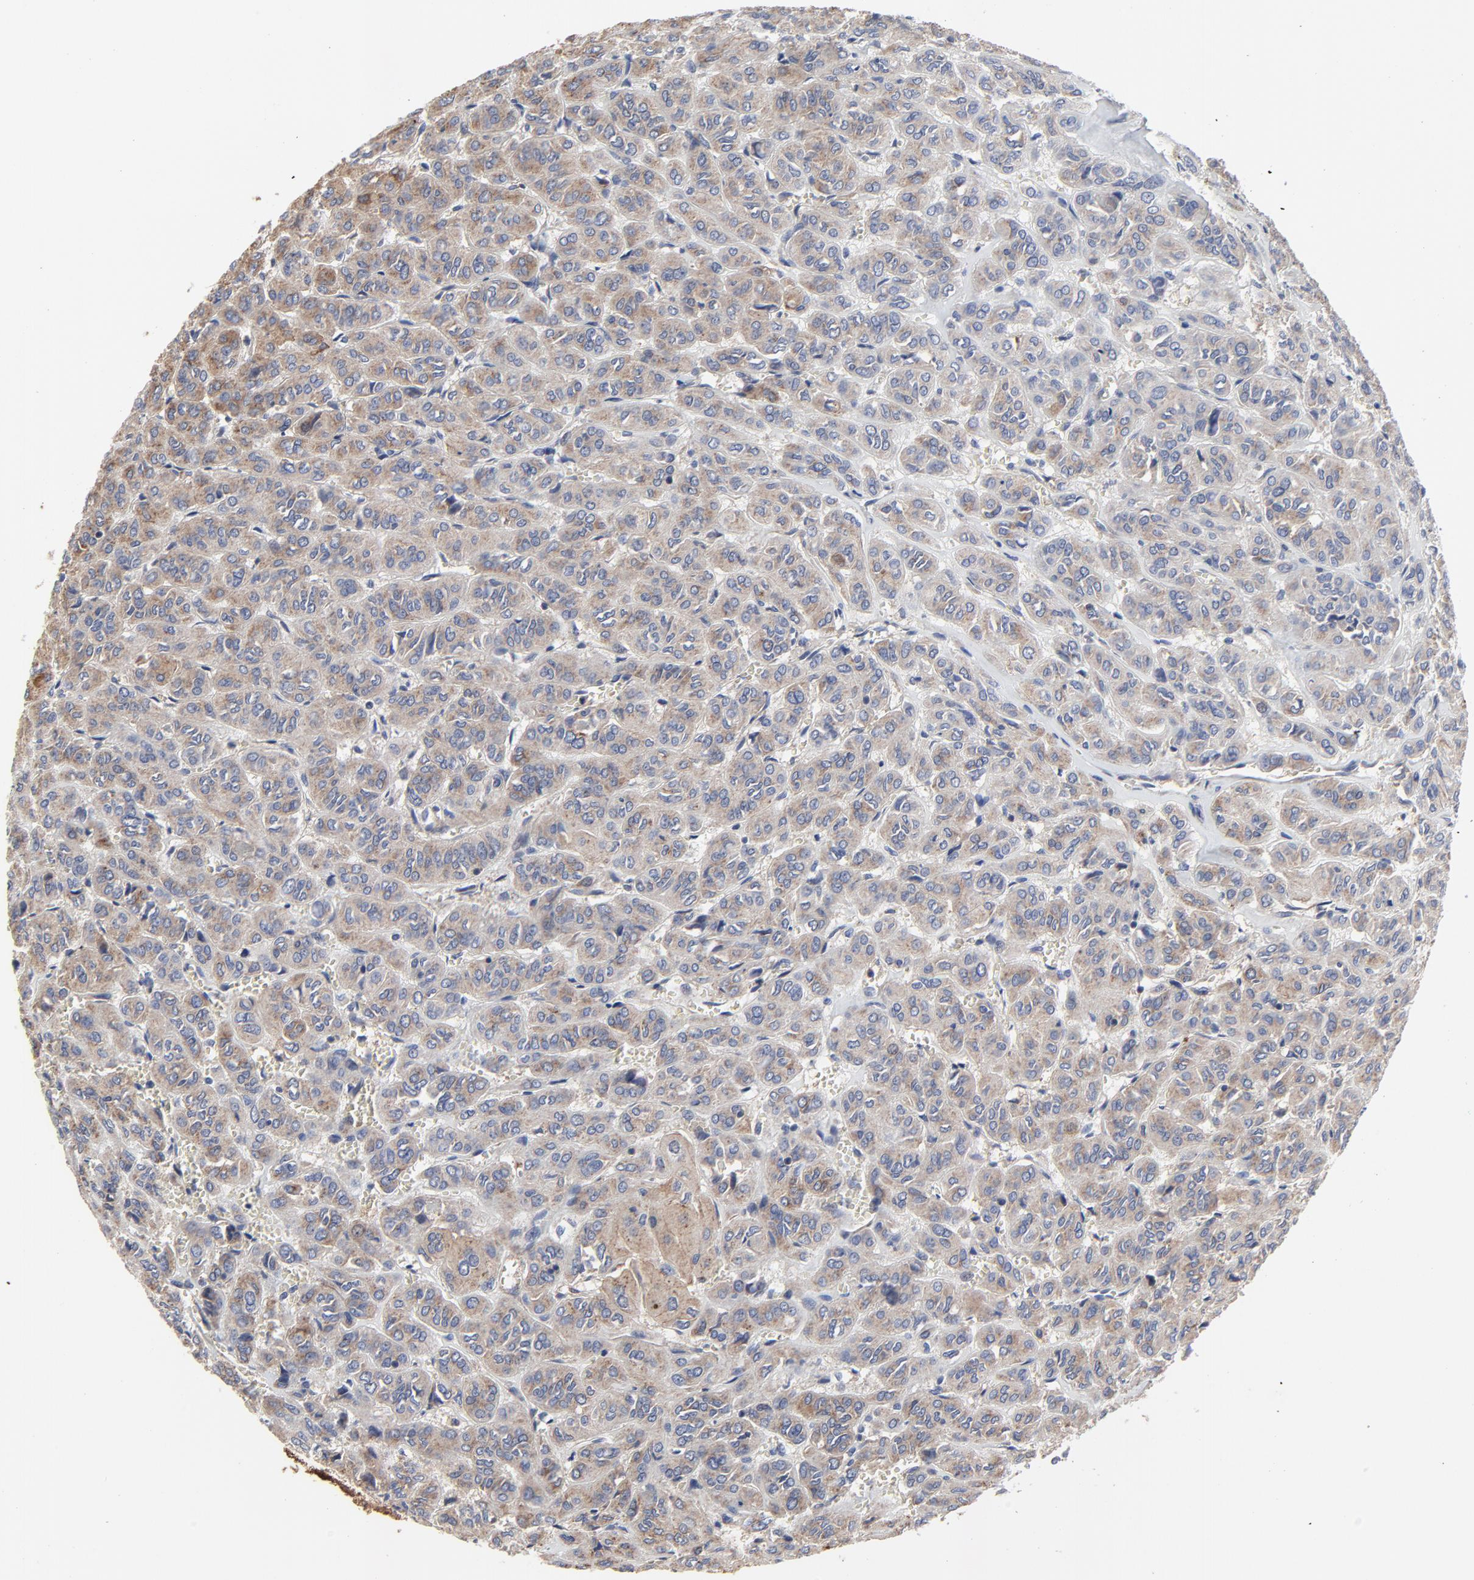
{"staining": {"intensity": "moderate", "quantity": ">75%", "location": "cytoplasmic/membranous"}, "tissue": "thyroid cancer", "cell_type": "Tumor cells", "image_type": "cancer", "snomed": [{"axis": "morphology", "description": "Follicular adenoma carcinoma, NOS"}, {"axis": "topography", "description": "Thyroid gland"}], "caption": "This is a histology image of immunohistochemistry staining of follicular adenoma carcinoma (thyroid), which shows moderate positivity in the cytoplasmic/membranous of tumor cells.", "gene": "NXF3", "patient": {"sex": "female", "age": 71}}